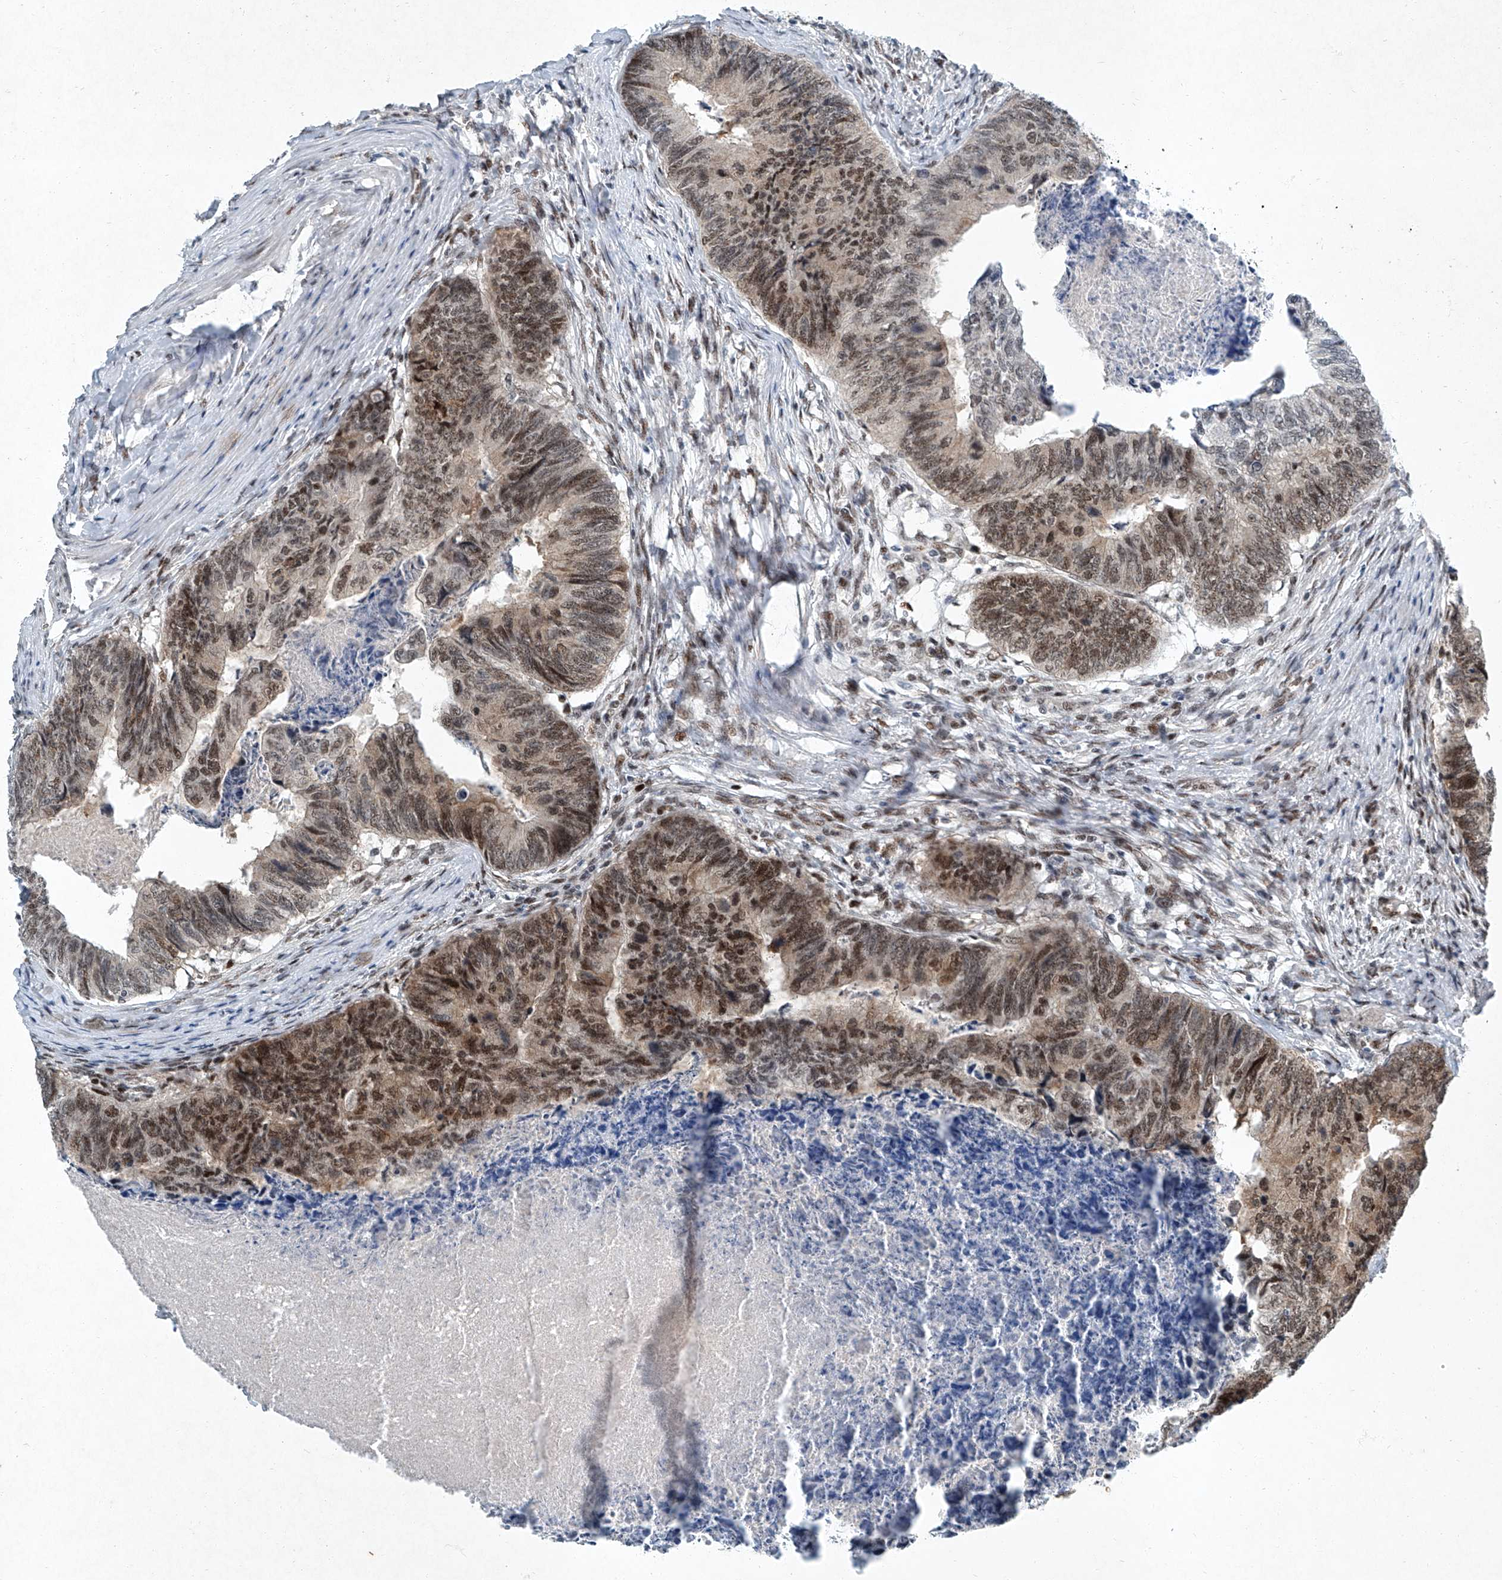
{"staining": {"intensity": "moderate", "quantity": ">75%", "location": "nuclear"}, "tissue": "colorectal cancer", "cell_type": "Tumor cells", "image_type": "cancer", "snomed": [{"axis": "morphology", "description": "Adenocarcinoma, NOS"}, {"axis": "topography", "description": "Colon"}], "caption": "Brown immunohistochemical staining in human colorectal adenocarcinoma displays moderate nuclear expression in approximately >75% of tumor cells.", "gene": "TFDP1", "patient": {"sex": "female", "age": 67}}